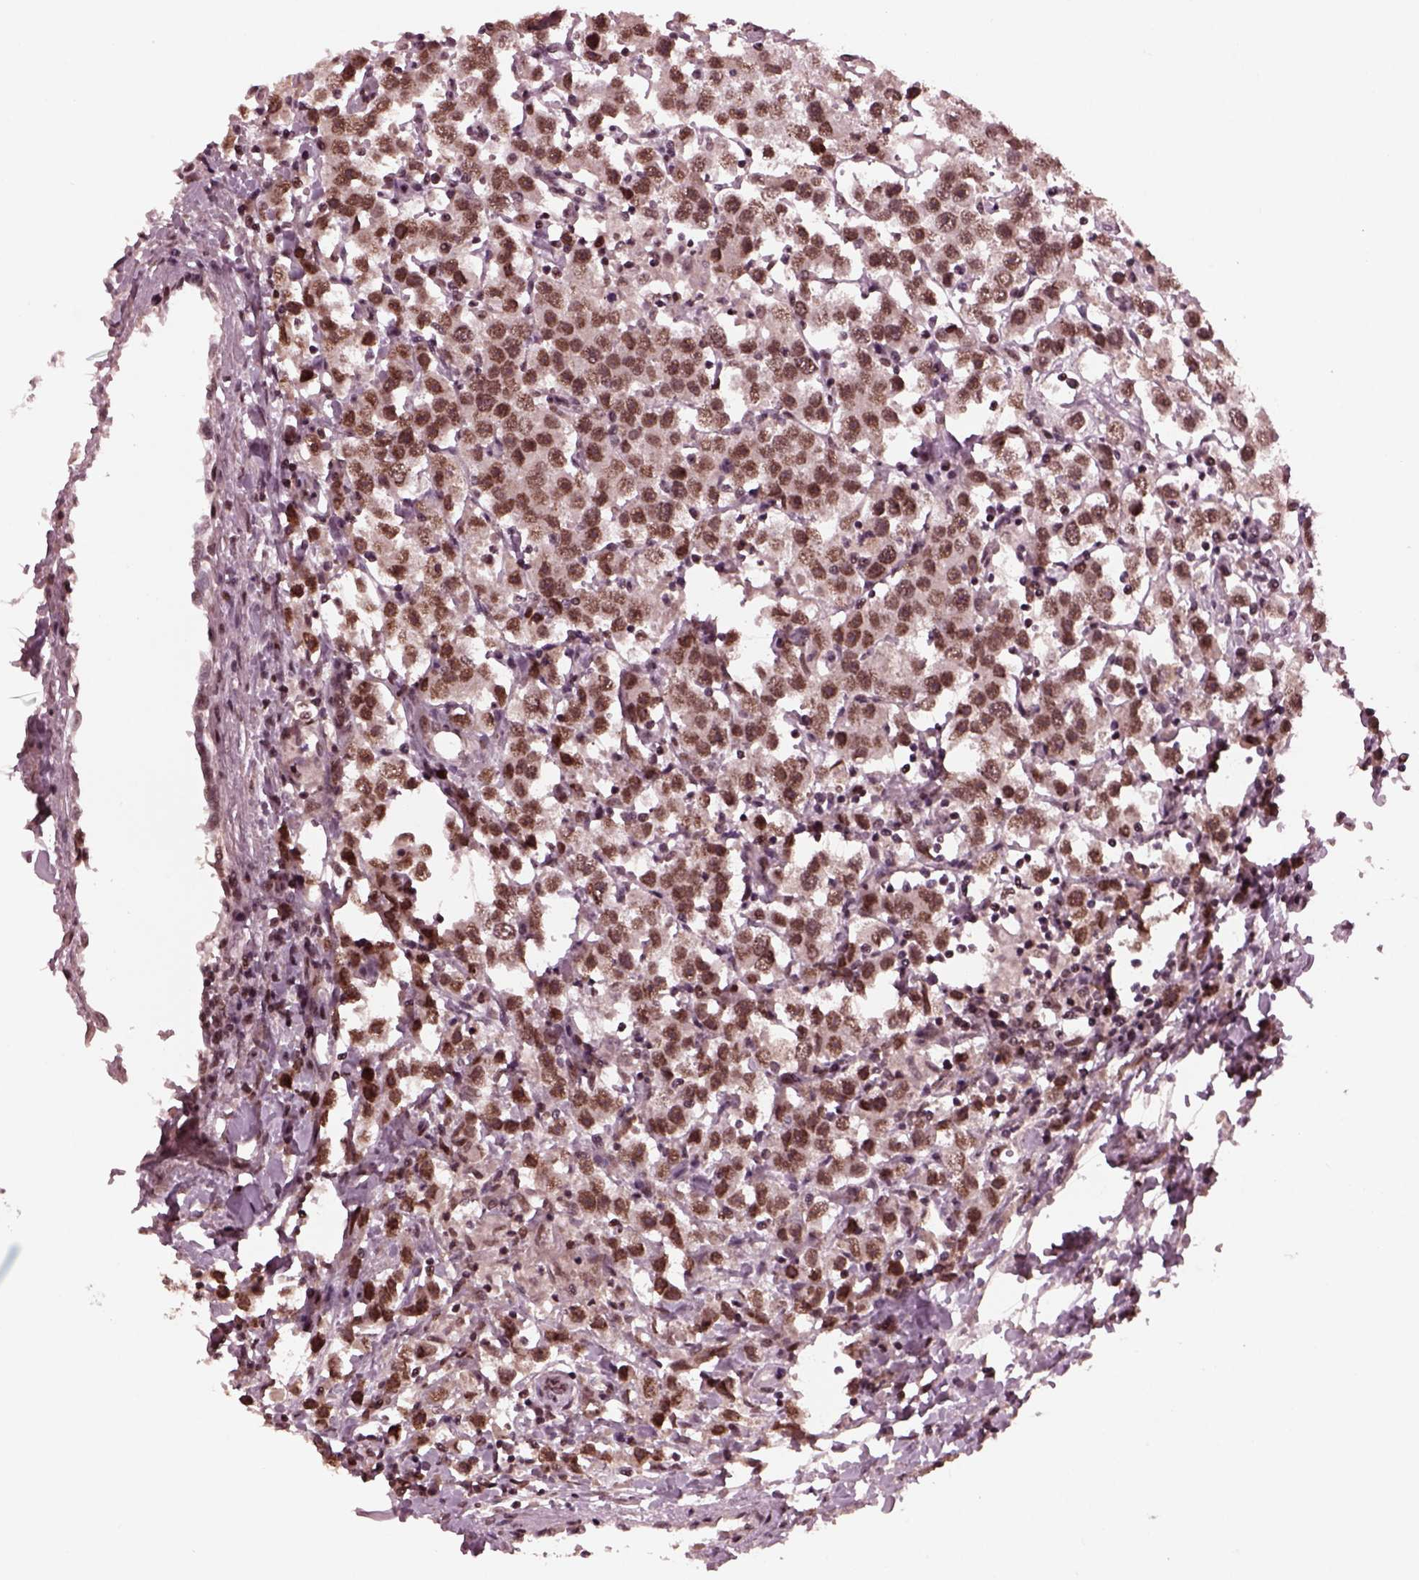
{"staining": {"intensity": "moderate", "quantity": ">75%", "location": "nuclear"}, "tissue": "testis cancer", "cell_type": "Tumor cells", "image_type": "cancer", "snomed": [{"axis": "morphology", "description": "Seminoma, NOS"}, {"axis": "topography", "description": "Testis"}], "caption": "This micrograph demonstrates immunohistochemistry (IHC) staining of human seminoma (testis), with medium moderate nuclear expression in about >75% of tumor cells.", "gene": "NAP1L5", "patient": {"sex": "male", "age": 45}}